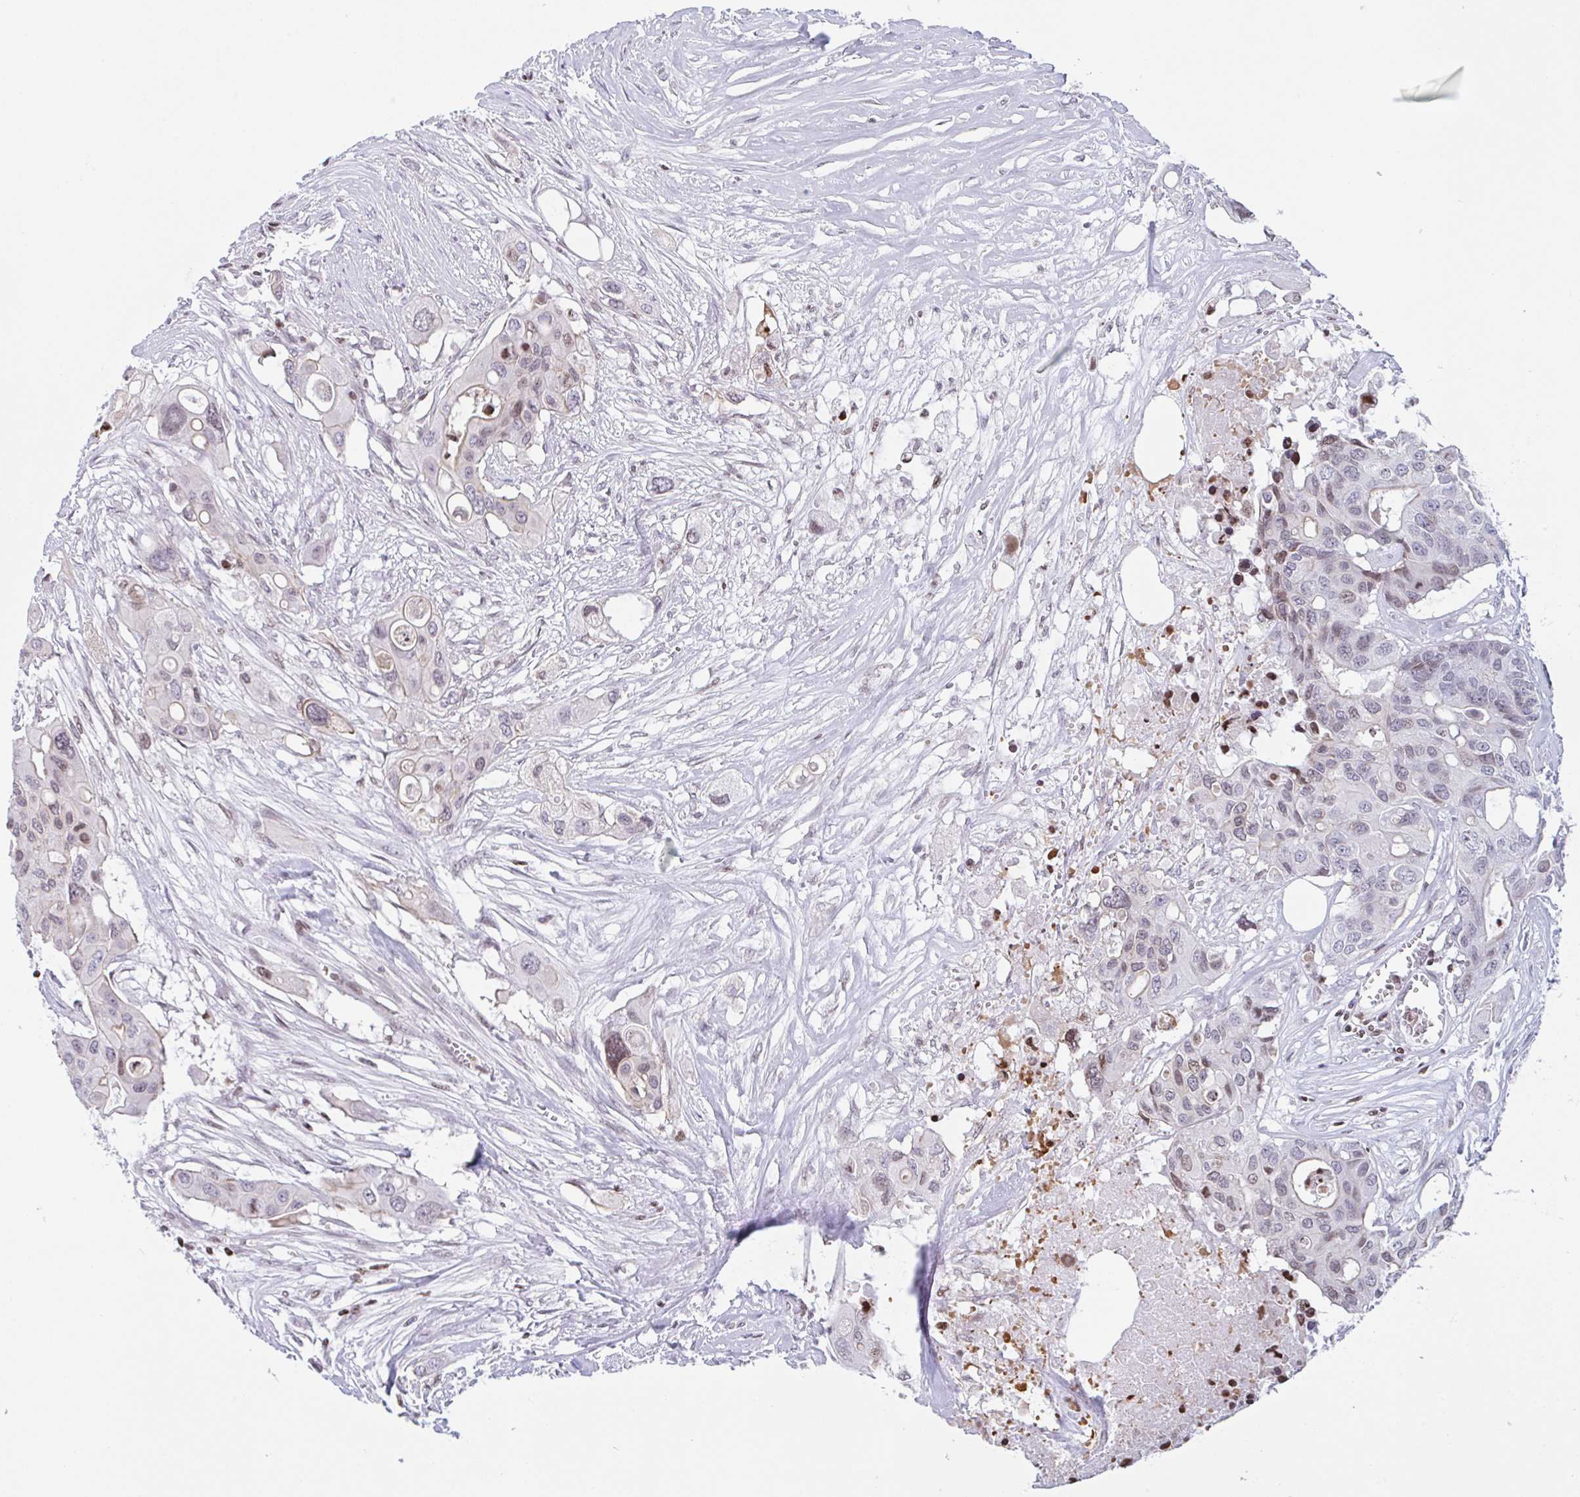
{"staining": {"intensity": "weak", "quantity": "25%-75%", "location": "nuclear"}, "tissue": "colorectal cancer", "cell_type": "Tumor cells", "image_type": "cancer", "snomed": [{"axis": "morphology", "description": "Adenocarcinoma, NOS"}, {"axis": "topography", "description": "Colon"}], "caption": "Colorectal adenocarcinoma was stained to show a protein in brown. There is low levels of weak nuclear staining in approximately 25%-75% of tumor cells.", "gene": "NOL6", "patient": {"sex": "male", "age": 77}}